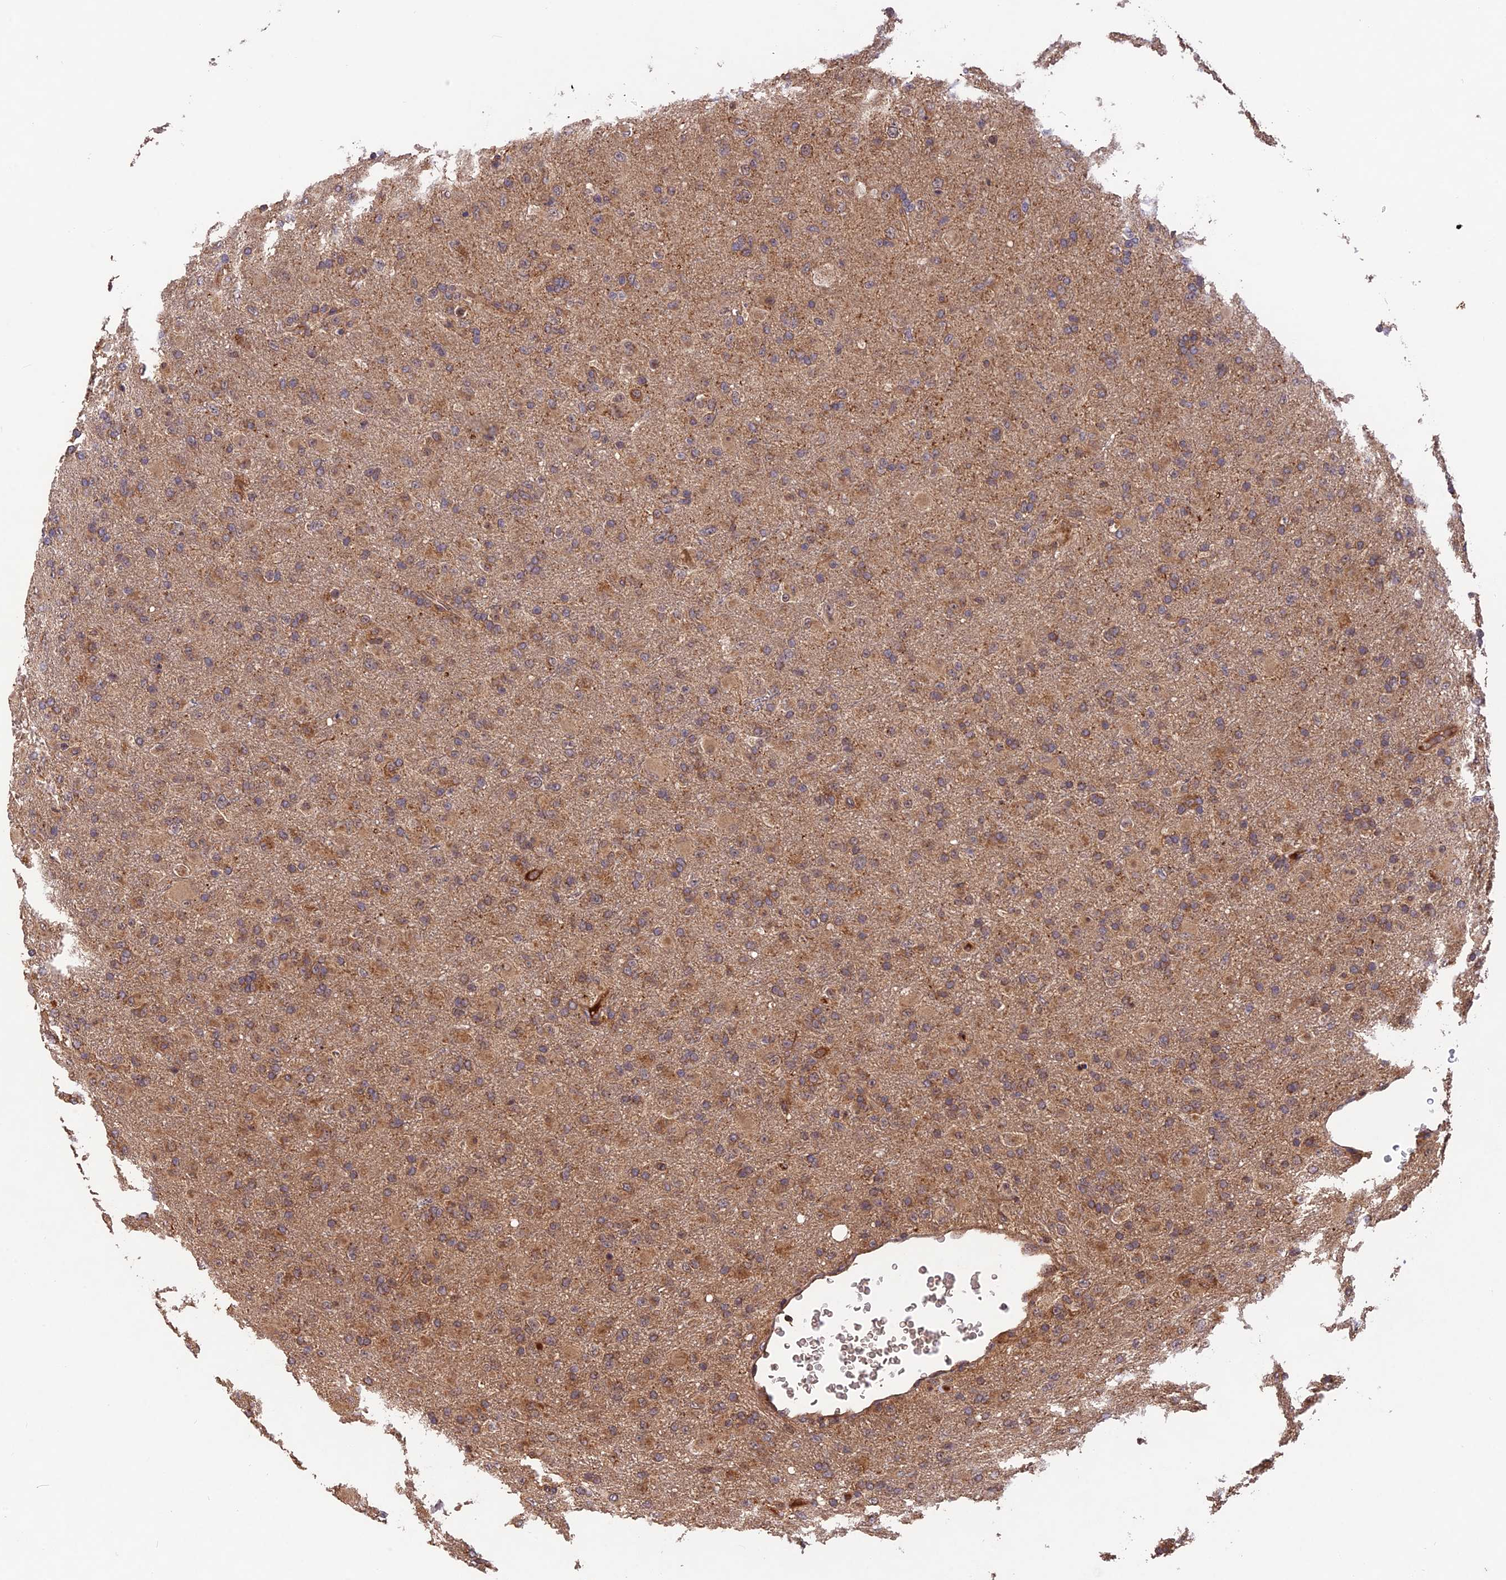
{"staining": {"intensity": "moderate", "quantity": "25%-75%", "location": "cytoplasmic/membranous"}, "tissue": "glioma", "cell_type": "Tumor cells", "image_type": "cancer", "snomed": [{"axis": "morphology", "description": "Glioma, malignant, Low grade"}, {"axis": "topography", "description": "Brain"}], "caption": "Immunohistochemical staining of glioma exhibits medium levels of moderate cytoplasmic/membranous positivity in approximately 25%-75% of tumor cells. (Brightfield microscopy of DAB IHC at high magnification).", "gene": "MNS1", "patient": {"sex": "male", "age": 65}}